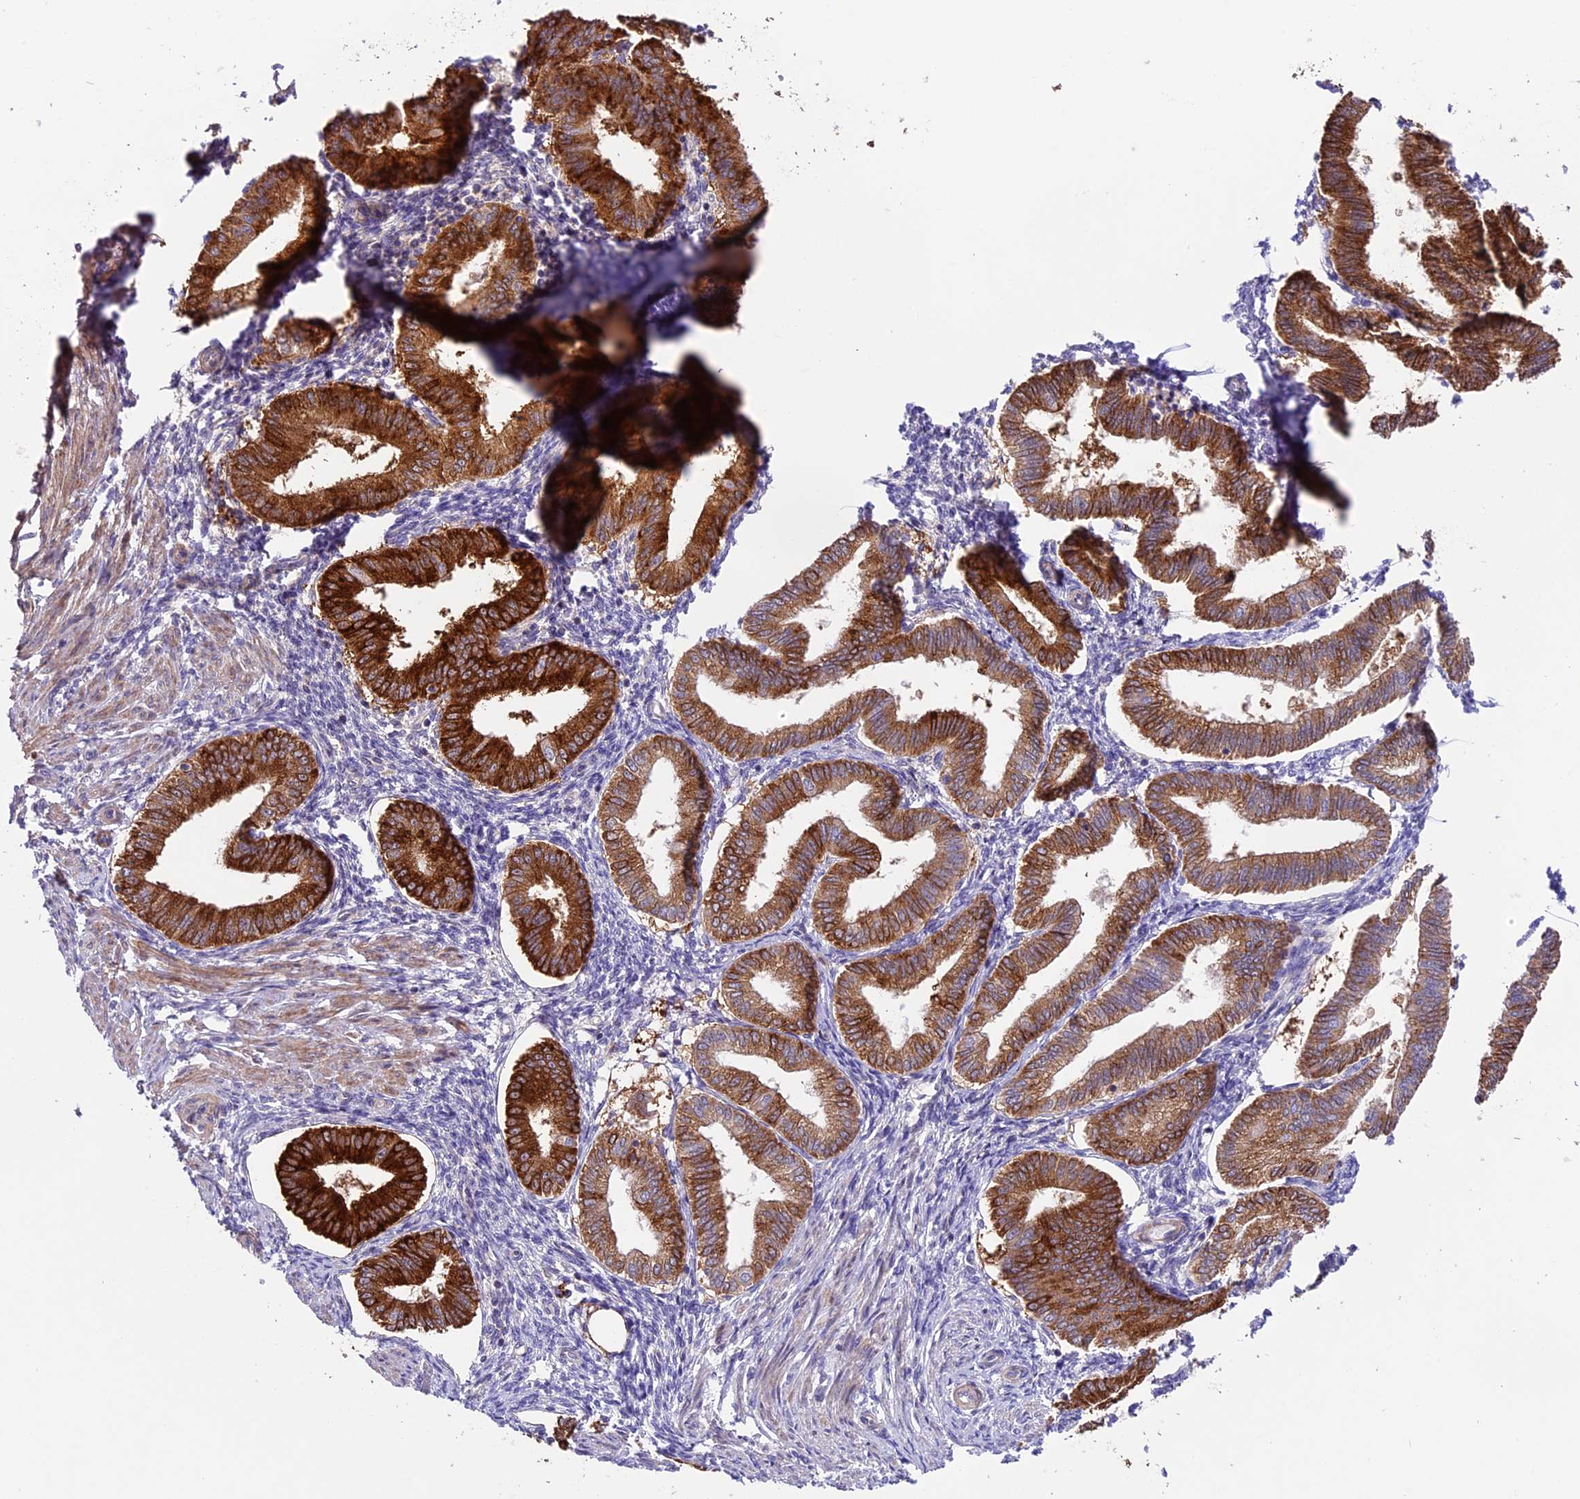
{"staining": {"intensity": "weak", "quantity": "25%-75%", "location": "cytoplasmic/membranous"}, "tissue": "endometrium", "cell_type": "Cells in endometrial stroma", "image_type": "normal", "snomed": [{"axis": "morphology", "description": "Normal tissue, NOS"}, {"axis": "topography", "description": "Endometrium"}], "caption": "Weak cytoplasmic/membranous protein positivity is present in about 25%-75% of cells in endometrial stroma in endometrium.", "gene": "COG8", "patient": {"sex": "female", "age": 39}}